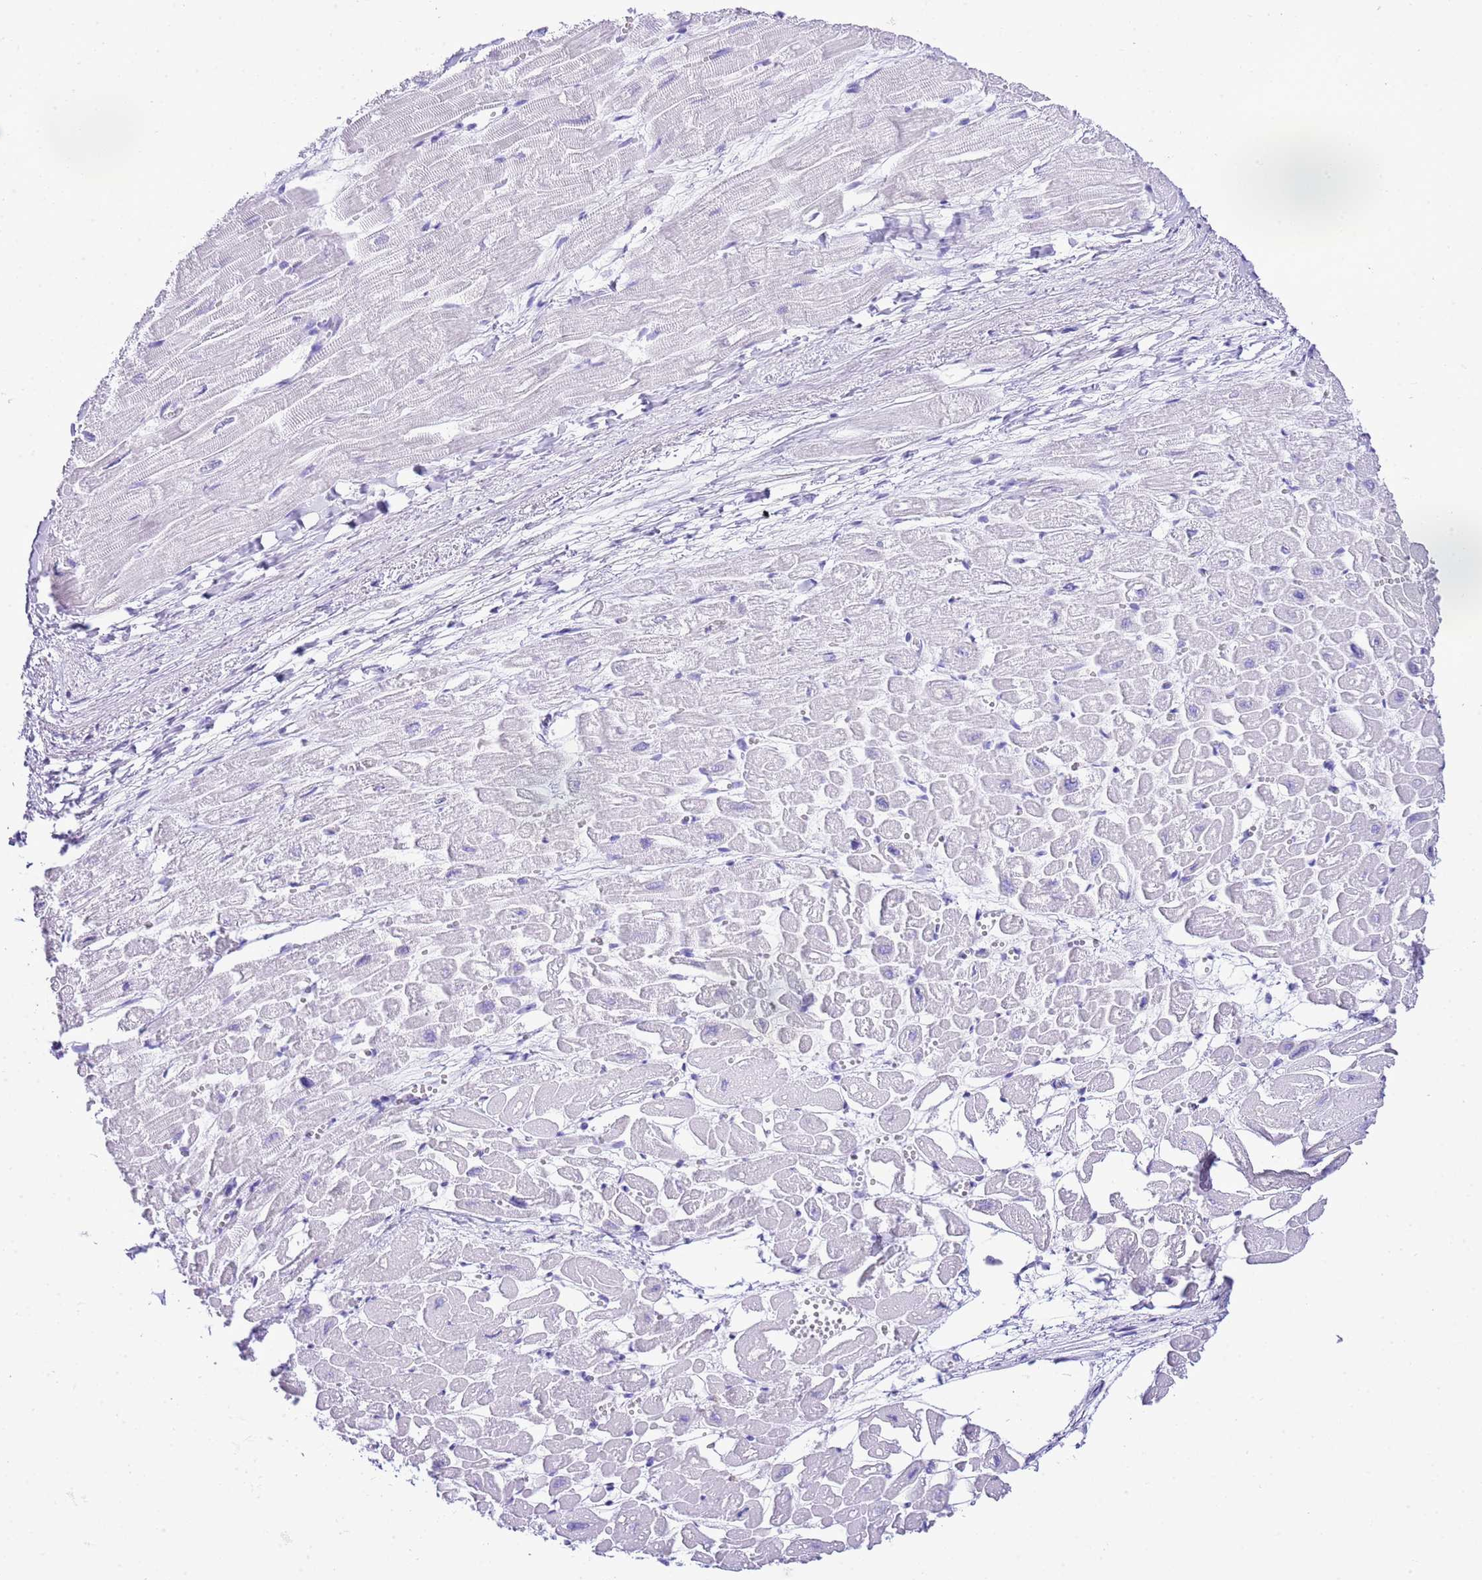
{"staining": {"intensity": "negative", "quantity": "none", "location": "none"}, "tissue": "heart muscle", "cell_type": "Cardiomyocytes", "image_type": "normal", "snomed": [{"axis": "morphology", "description": "Normal tissue, NOS"}, {"axis": "topography", "description": "Heart"}], "caption": "DAB immunohistochemical staining of benign heart muscle shows no significant staining in cardiomyocytes.", "gene": "CNN2", "patient": {"sex": "male", "age": 54}}